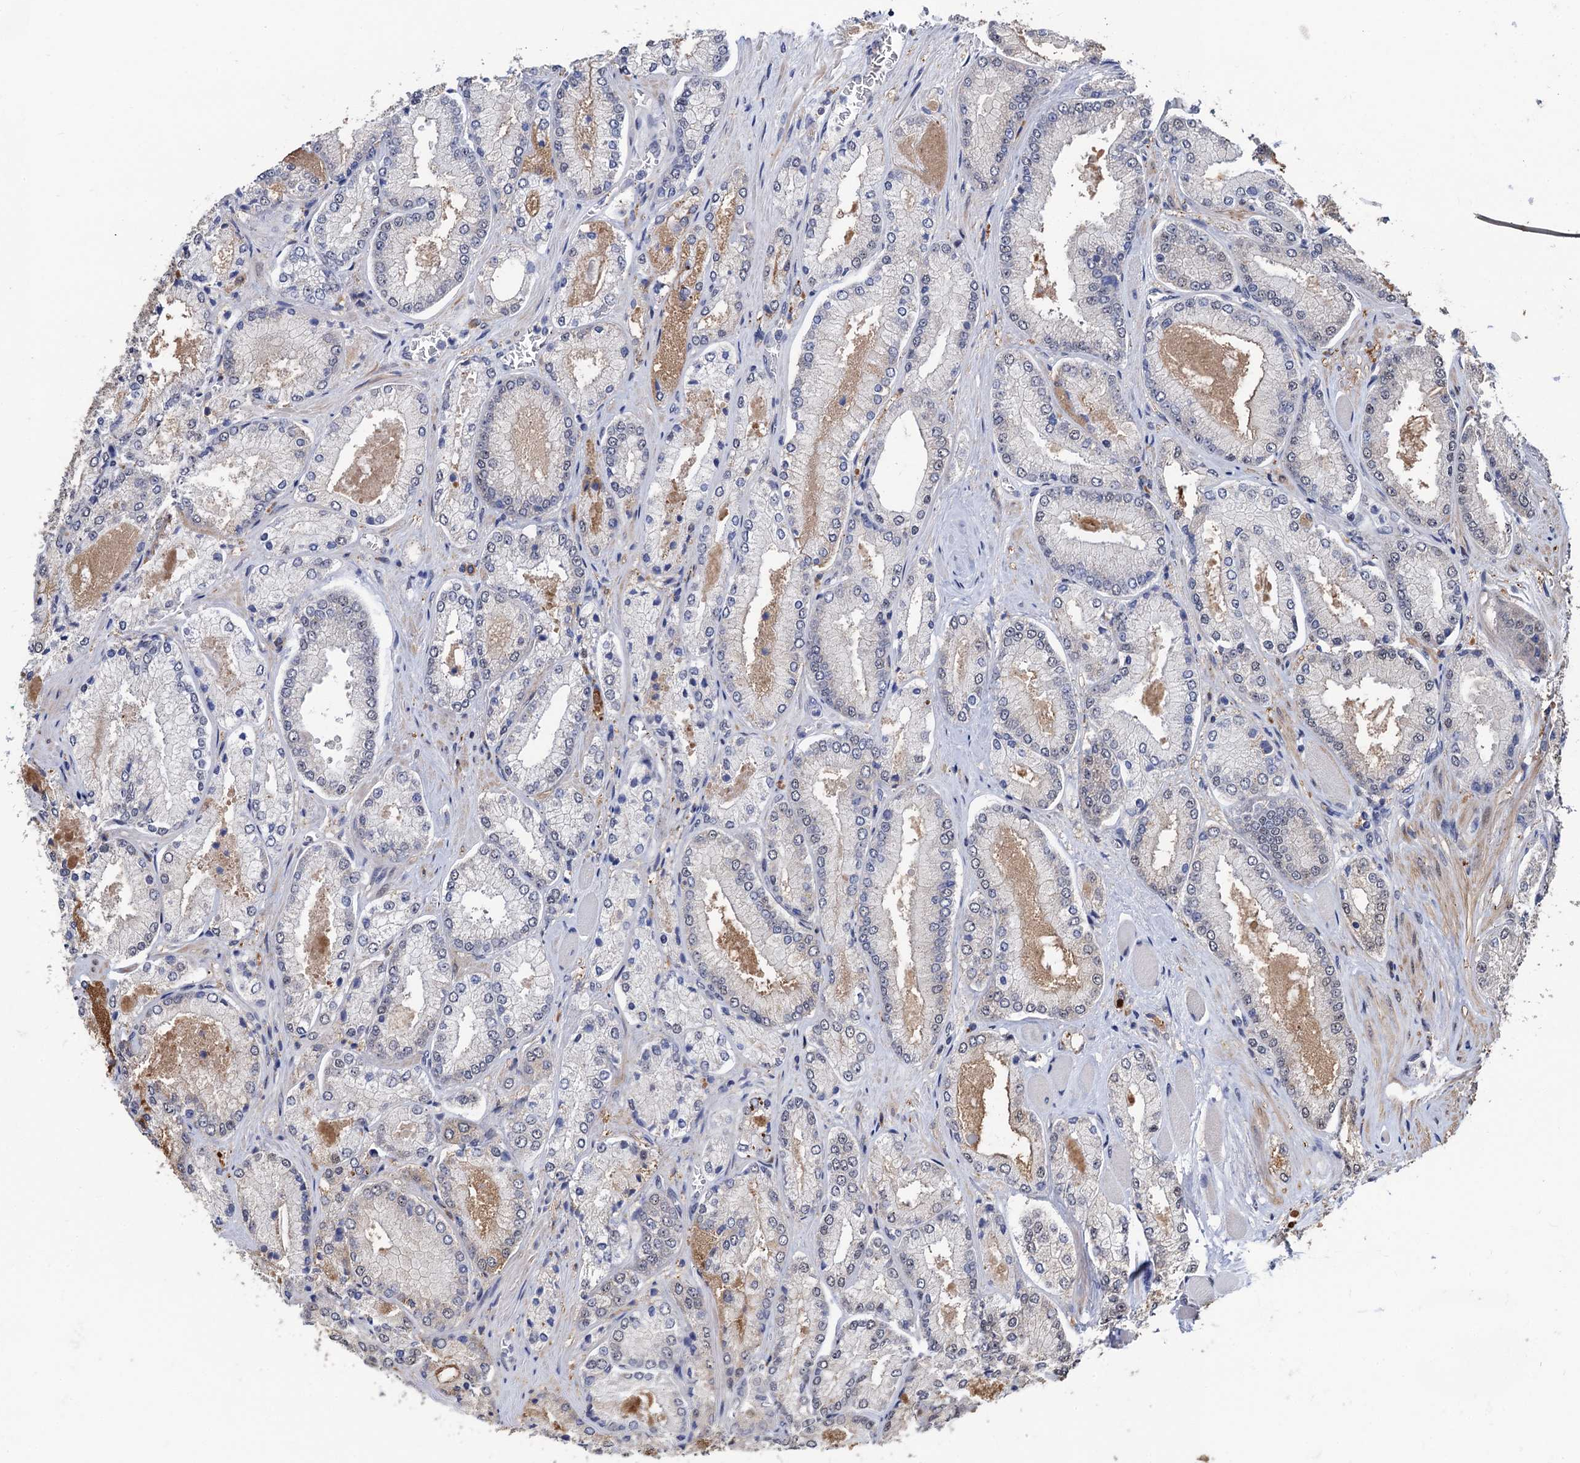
{"staining": {"intensity": "negative", "quantity": "none", "location": "none"}, "tissue": "prostate cancer", "cell_type": "Tumor cells", "image_type": "cancer", "snomed": [{"axis": "morphology", "description": "Adenocarcinoma, Low grade"}, {"axis": "topography", "description": "Prostate"}], "caption": "Histopathology image shows no significant protein expression in tumor cells of low-grade adenocarcinoma (prostate). (DAB (3,3'-diaminobenzidine) immunohistochemistry (IHC) visualized using brightfield microscopy, high magnification).", "gene": "FAM222A", "patient": {"sex": "male", "age": 74}}